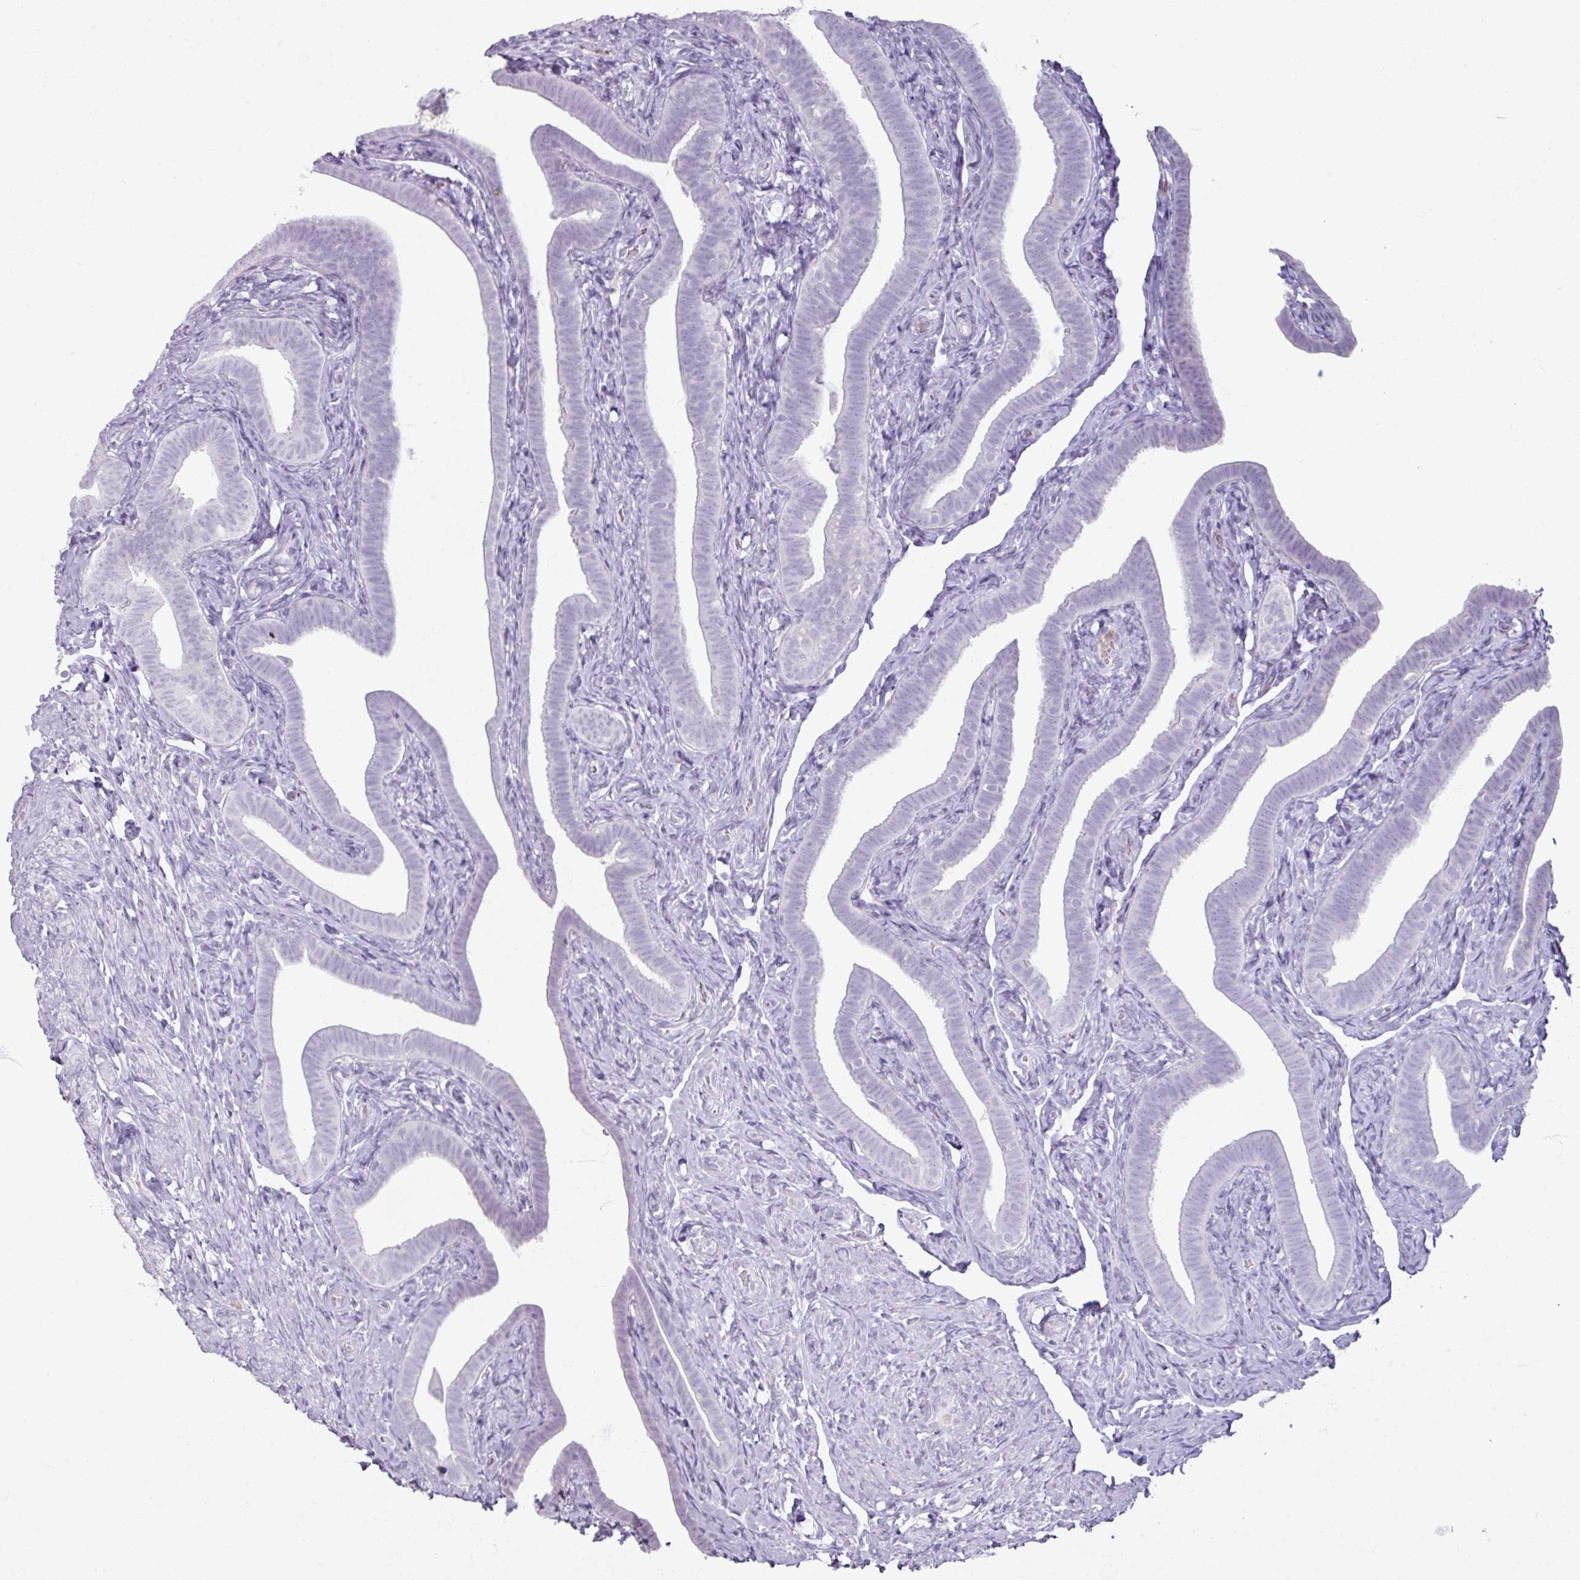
{"staining": {"intensity": "negative", "quantity": "none", "location": "none"}, "tissue": "fallopian tube", "cell_type": "Glandular cells", "image_type": "normal", "snomed": [{"axis": "morphology", "description": "Normal tissue, NOS"}, {"axis": "topography", "description": "Fallopian tube"}], "caption": "Fallopian tube was stained to show a protein in brown. There is no significant staining in glandular cells. (DAB IHC with hematoxylin counter stain).", "gene": "ARG1", "patient": {"sex": "female", "age": 69}}